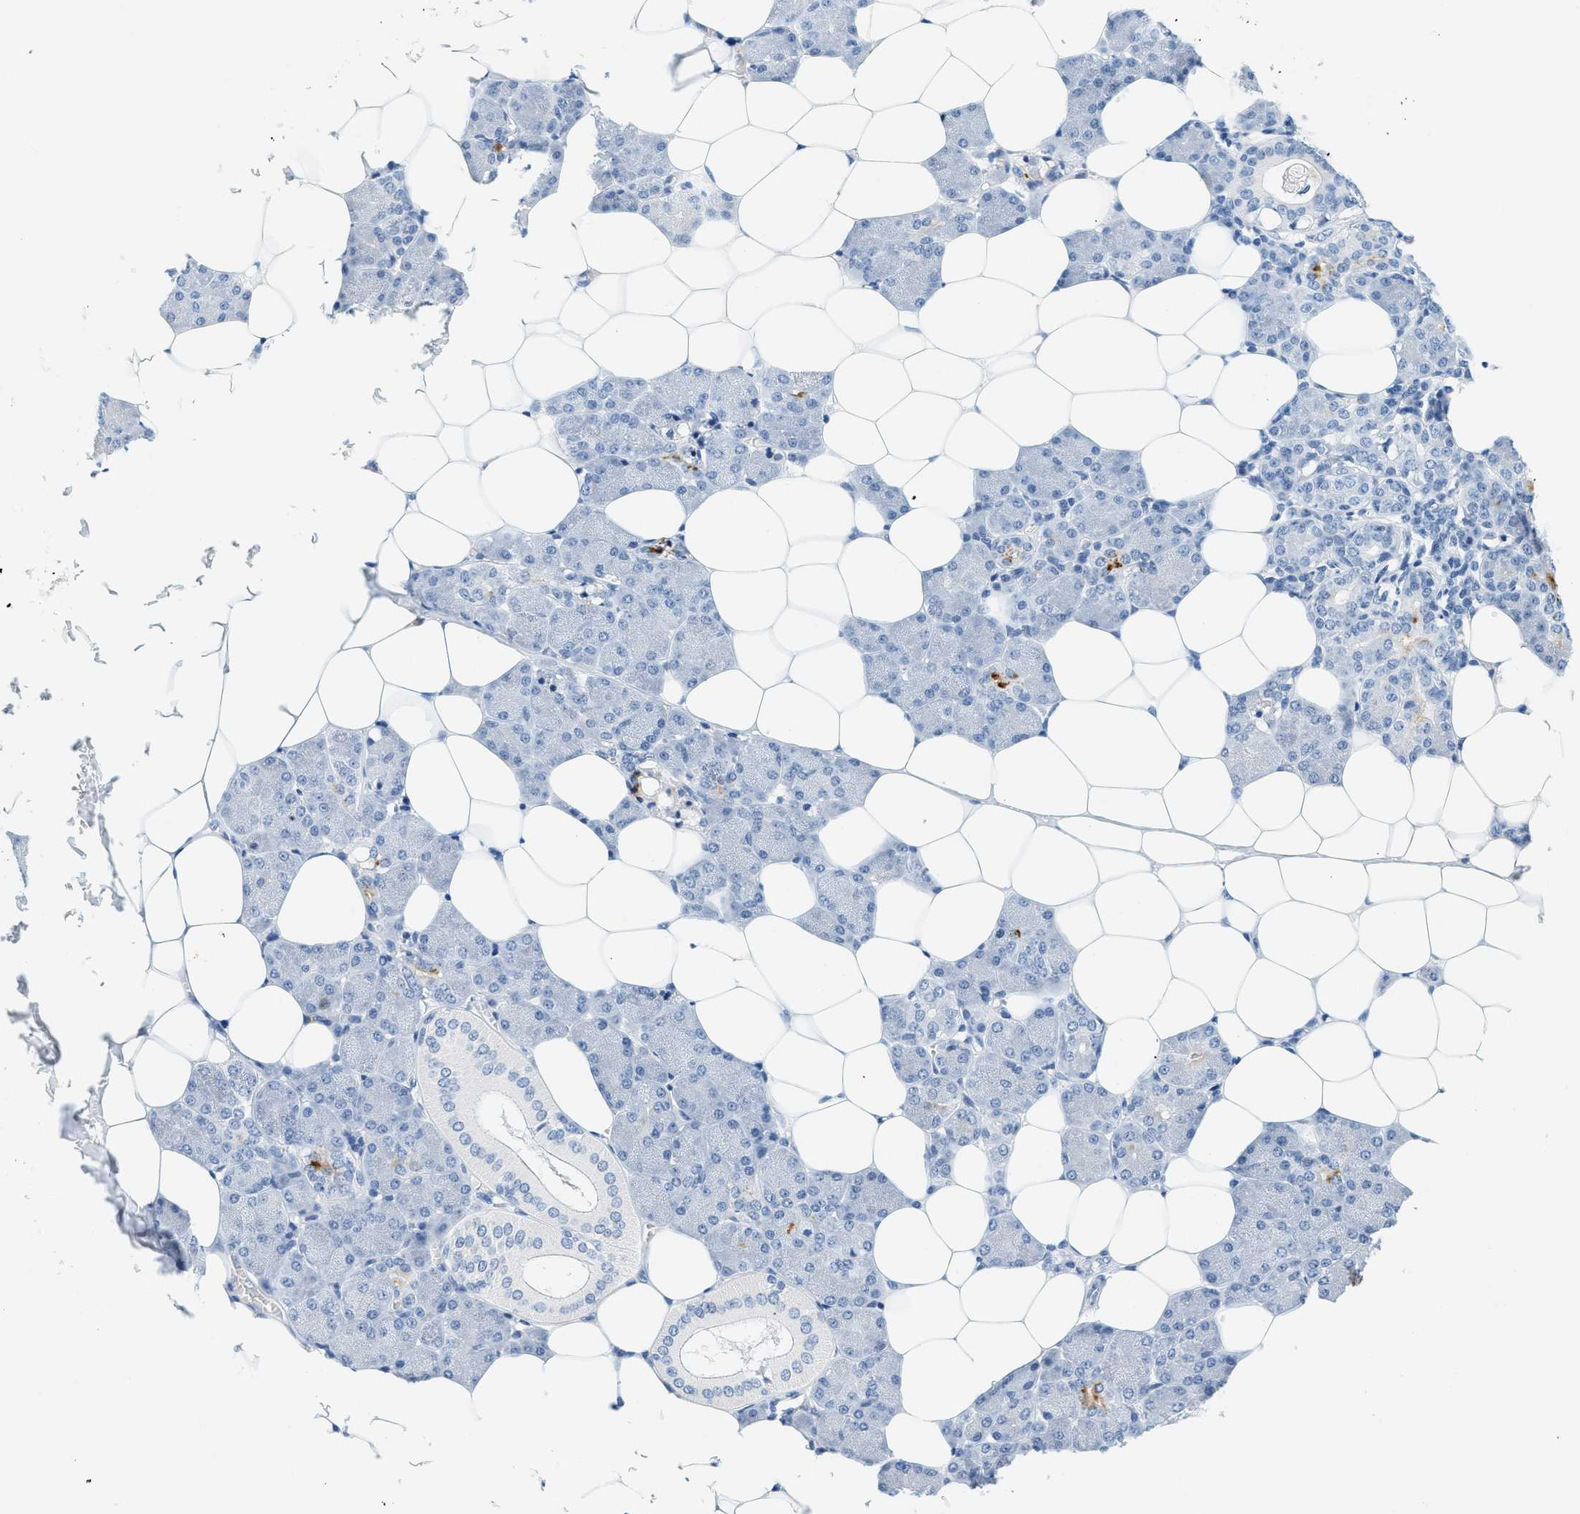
{"staining": {"intensity": "moderate", "quantity": "<25%", "location": "cytoplasmic/membranous"}, "tissue": "salivary gland", "cell_type": "Glandular cells", "image_type": "normal", "snomed": [{"axis": "morphology", "description": "Normal tissue, NOS"}, {"axis": "morphology", "description": "Adenoma, NOS"}, {"axis": "topography", "description": "Salivary gland"}], "caption": "Immunohistochemical staining of unremarkable salivary gland demonstrates <25% levels of moderate cytoplasmic/membranous protein expression in approximately <25% of glandular cells.", "gene": "LCN2", "patient": {"sex": "female", "age": 32}}